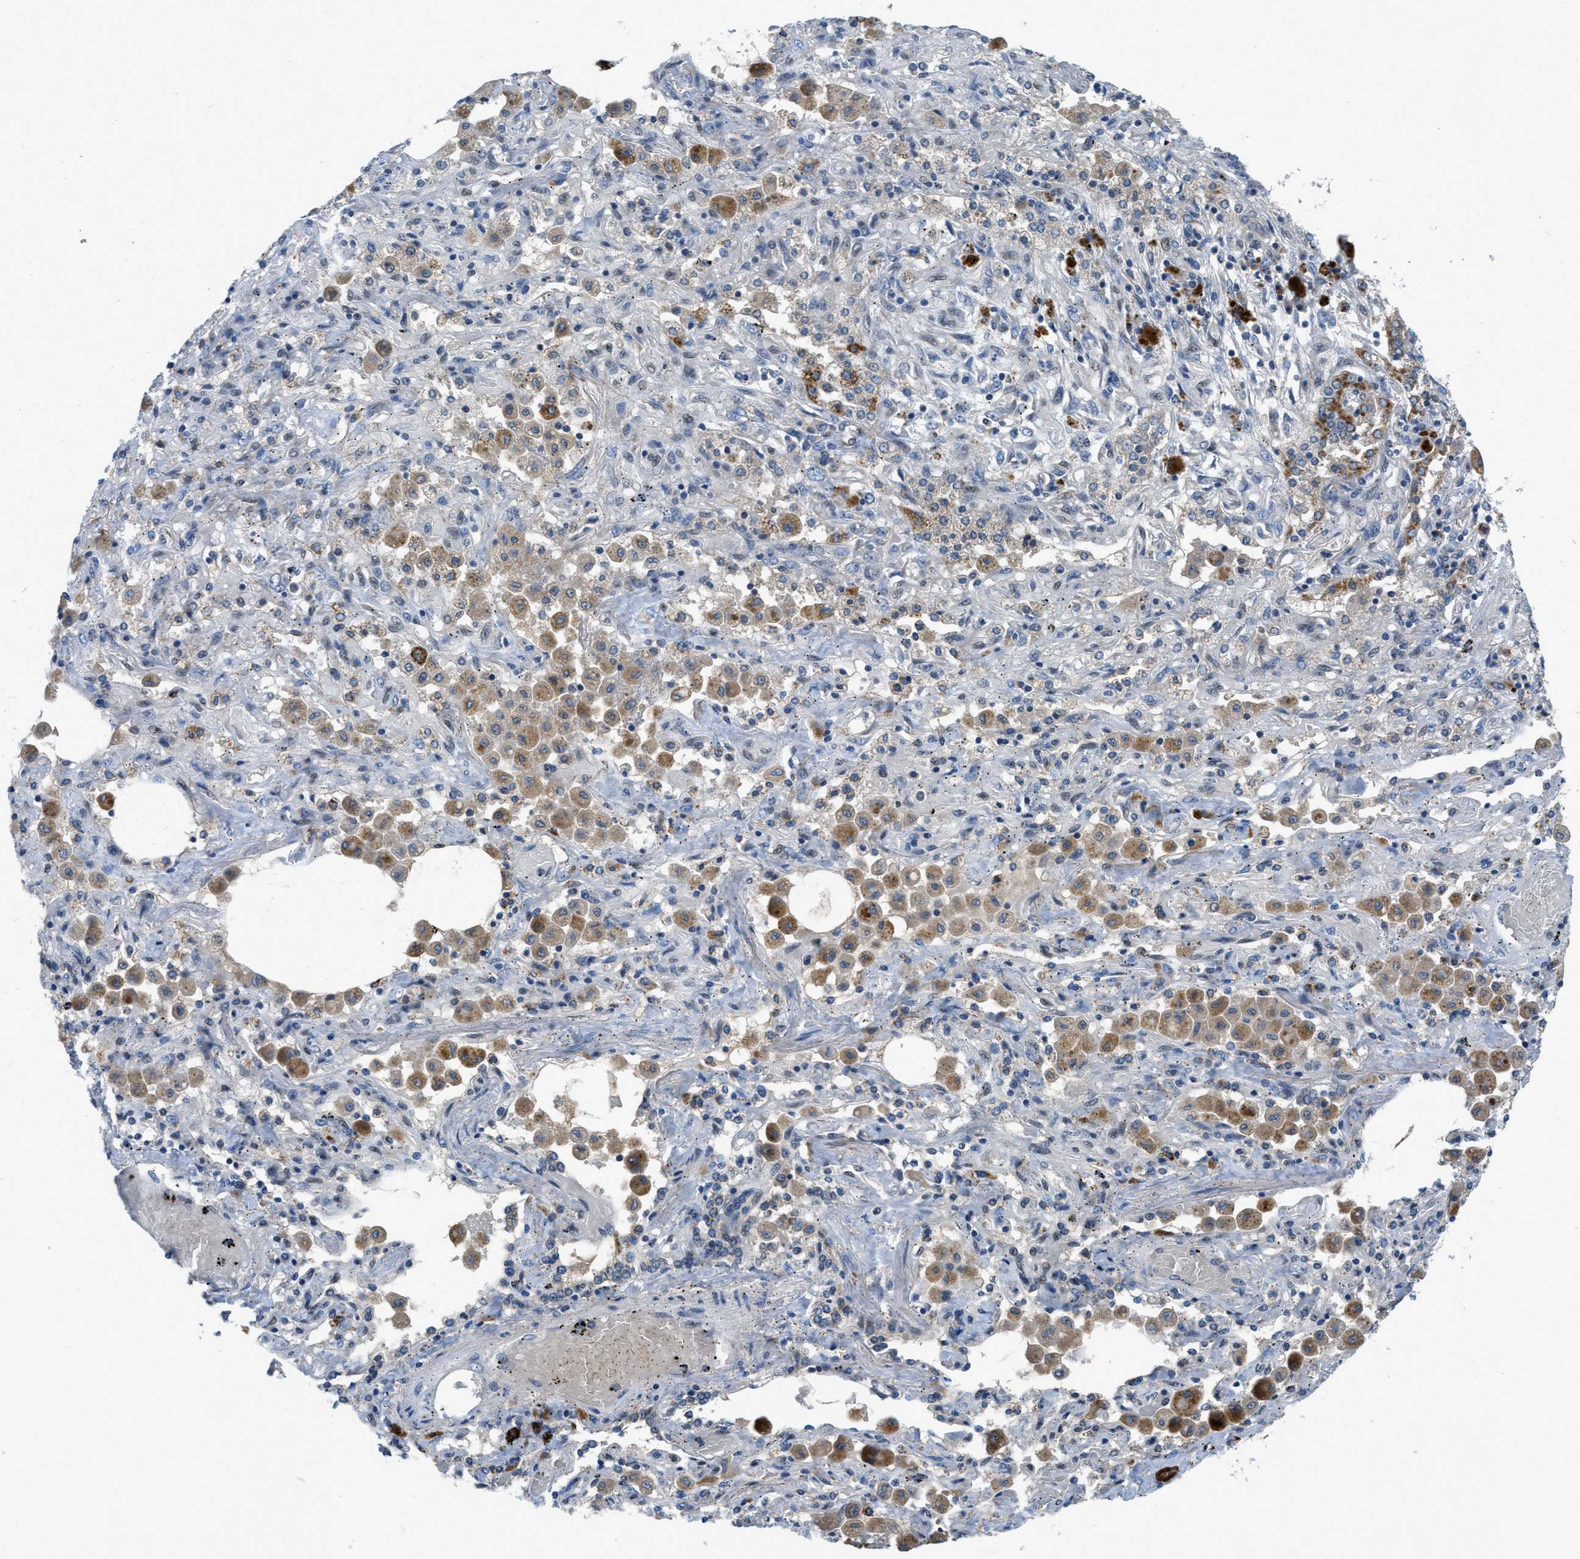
{"staining": {"intensity": "negative", "quantity": "none", "location": "none"}, "tissue": "lung cancer", "cell_type": "Tumor cells", "image_type": "cancer", "snomed": [{"axis": "morphology", "description": "Squamous cell carcinoma, NOS"}, {"axis": "topography", "description": "Lung"}], "caption": "This is a image of IHC staining of lung cancer (squamous cell carcinoma), which shows no positivity in tumor cells.", "gene": "PNKD", "patient": {"sex": "female", "age": 47}}